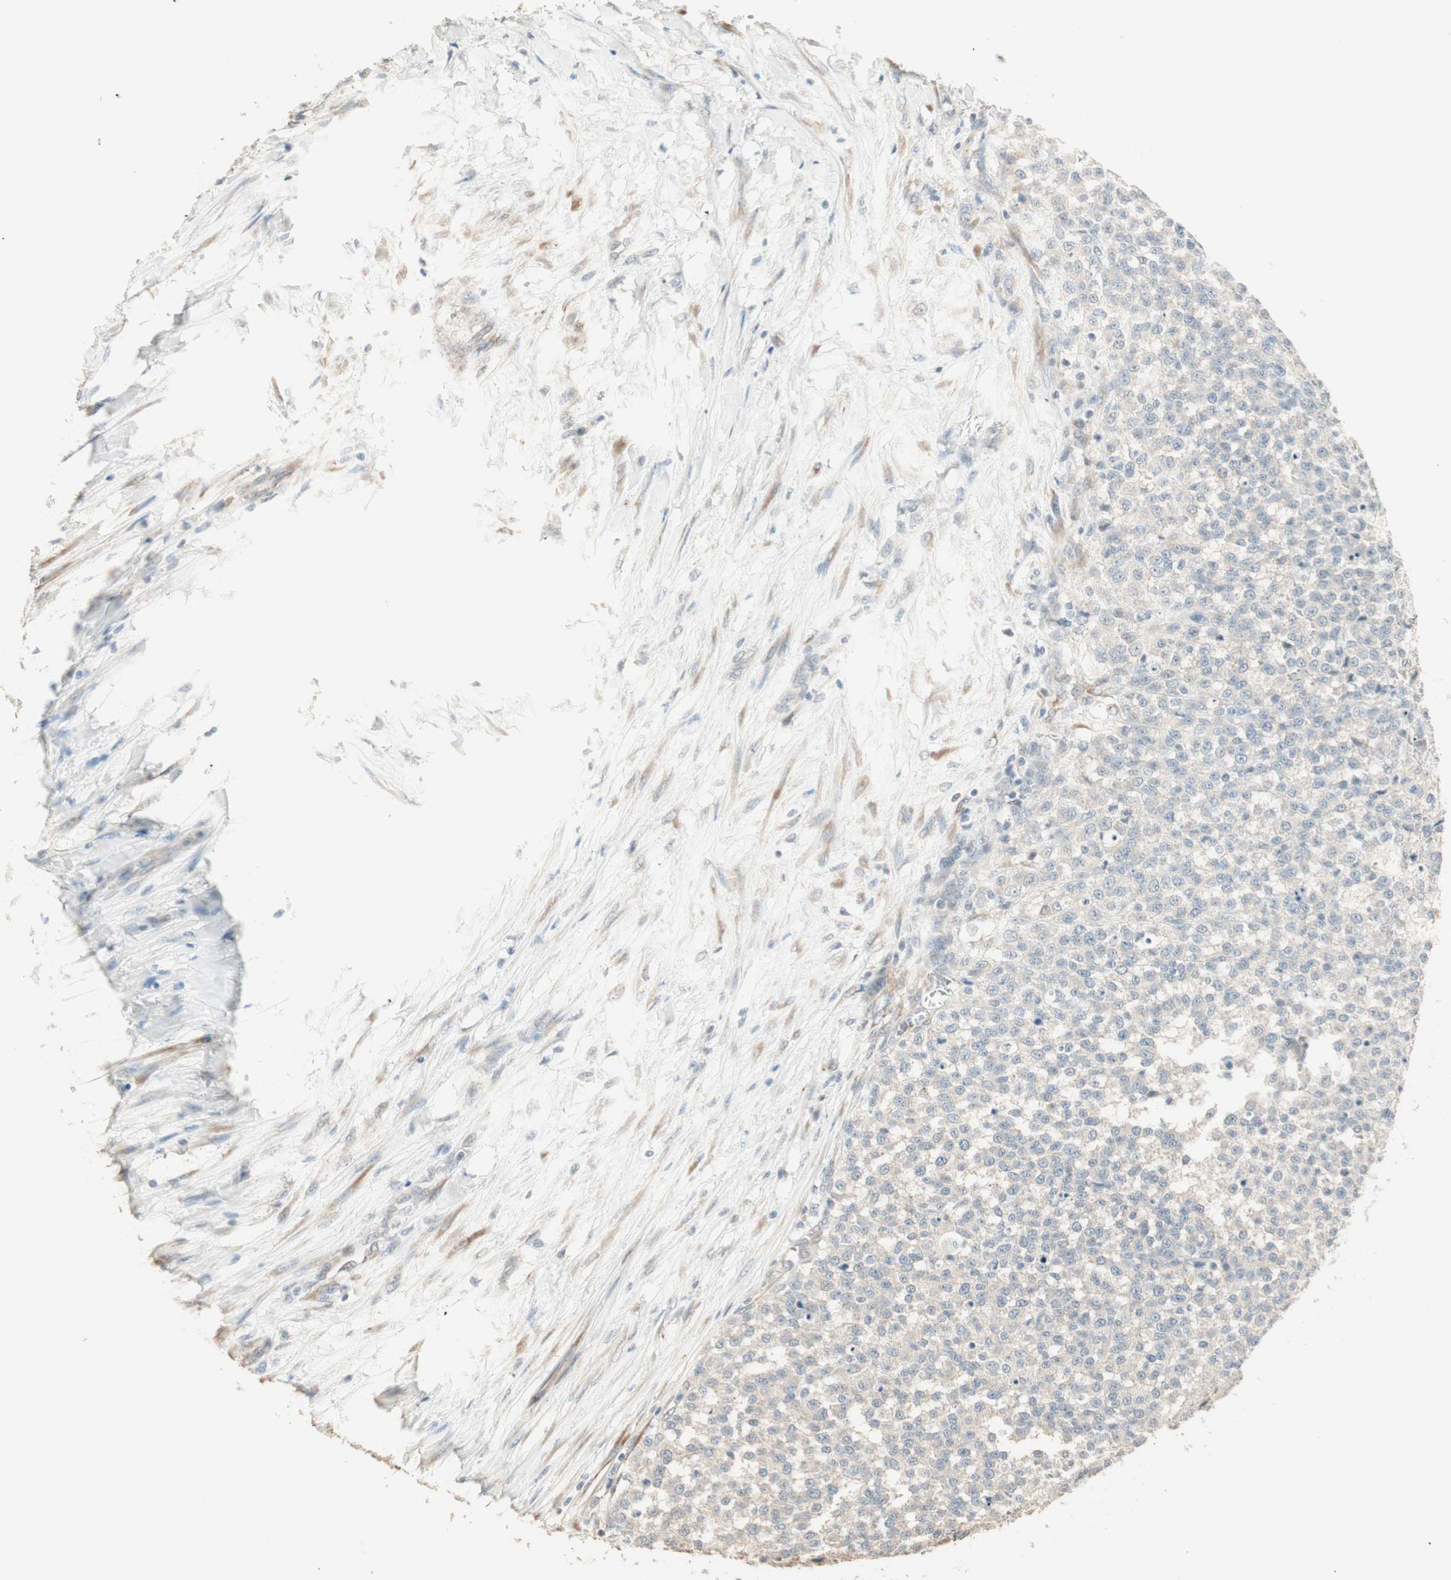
{"staining": {"intensity": "weak", "quantity": "25%-75%", "location": "cytoplasmic/membranous"}, "tissue": "testis cancer", "cell_type": "Tumor cells", "image_type": "cancer", "snomed": [{"axis": "morphology", "description": "Seminoma, NOS"}, {"axis": "topography", "description": "Testis"}], "caption": "There is low levels of weak cytoplasmic/membranous expression in tumor cells of testis cancer, as demonstrated by immunohistochemical staining (brown color).", "gene": "TASOR", "patient": {"sex": "male", "age": 59}}